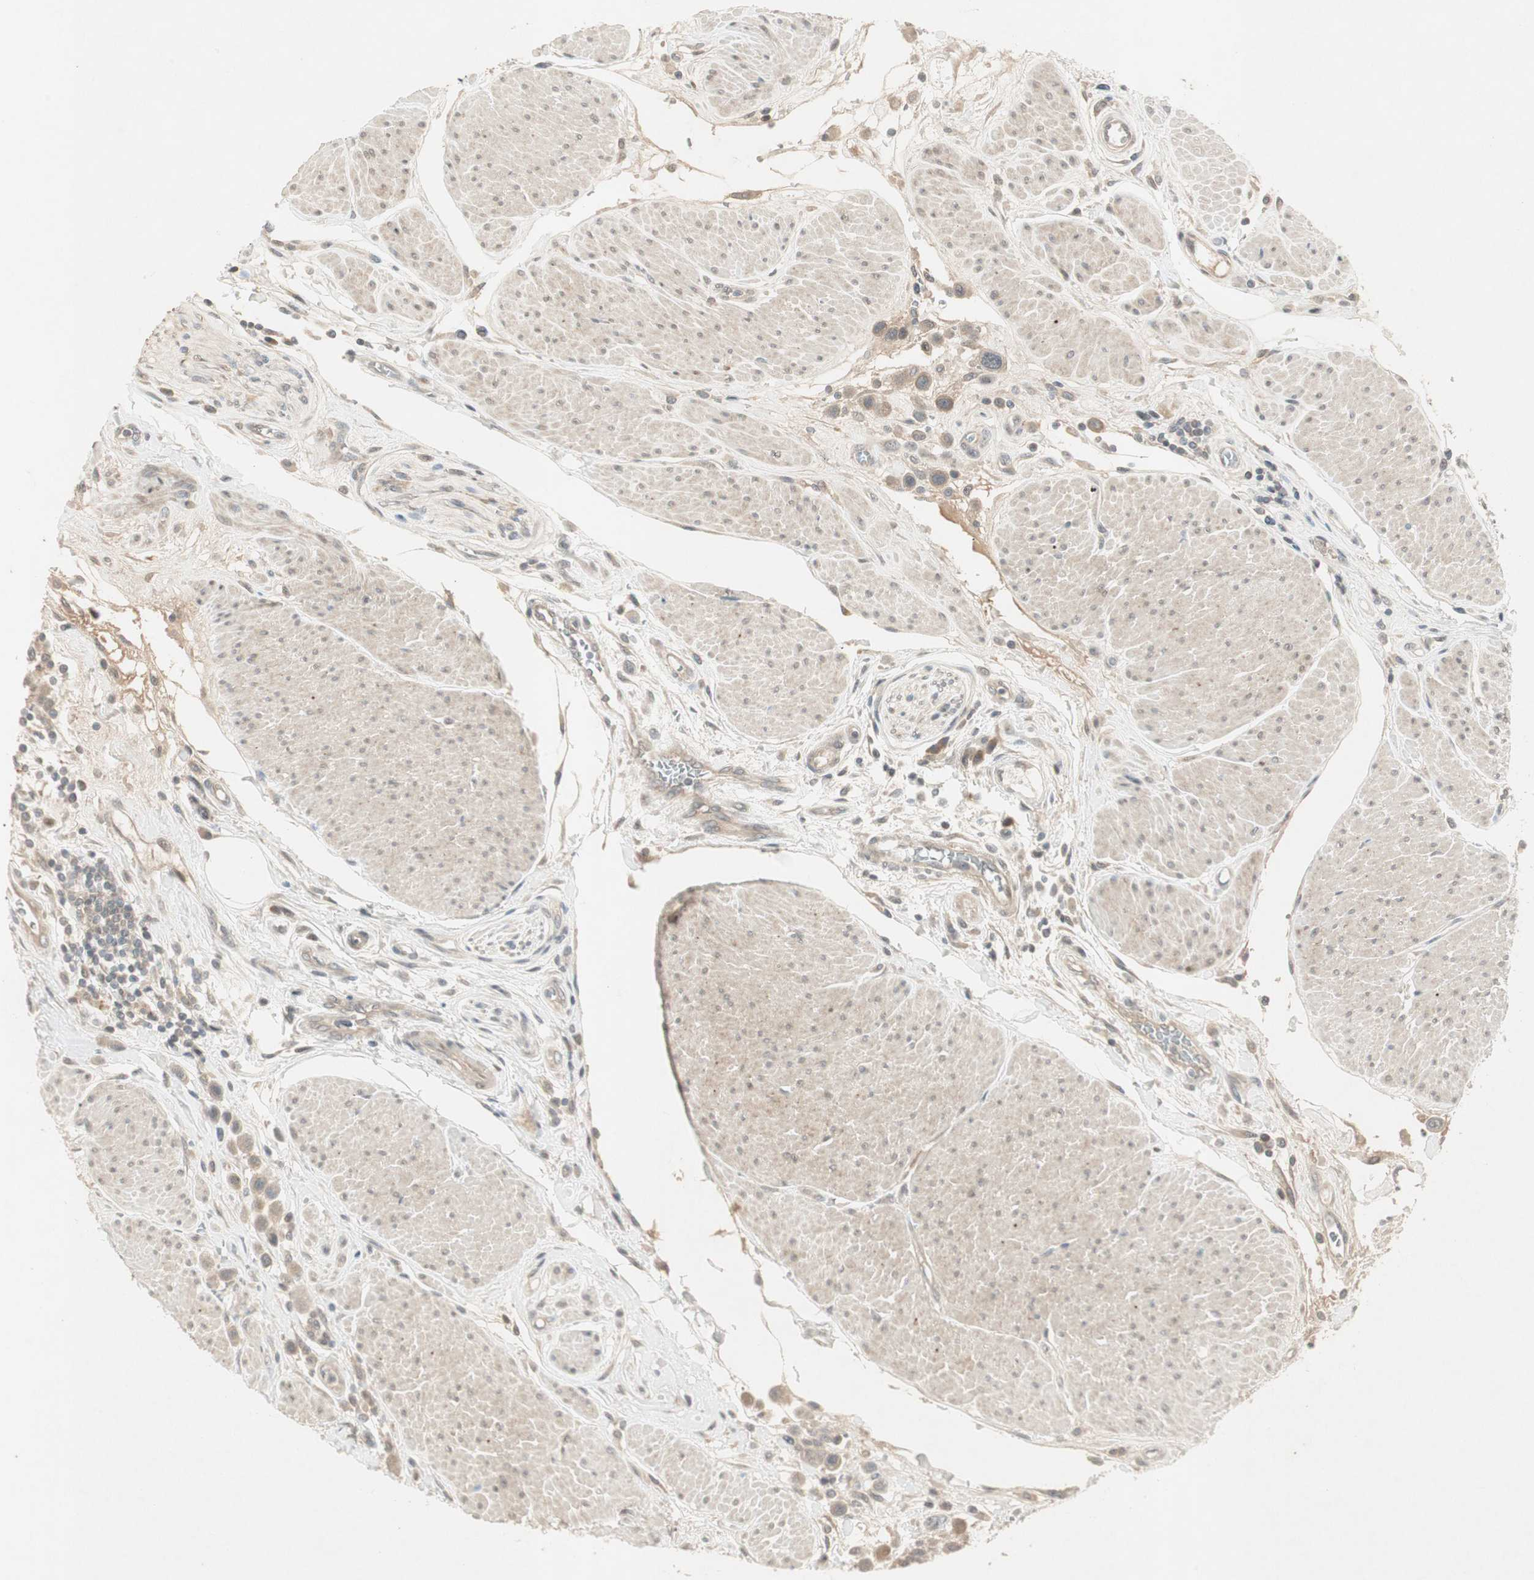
{"staining": {"intensity": "weak", "quantity": ">75%", "location": "cytoplasmic/membranous"}, "tissue": "urothelial cancer", "cell_type": "Tumor cells", "image_type": "cancer", "snomed": [{"axis": "morphology", "description": "Urothelial carcinoma, High grade"}, {"axis": "topography", "description": "Urinary bladder"}], "caption": "IHC of human urothelial carcinoma (high-grade) shows low levels of weak cytoplasmic/membranous expression in approximately >75% of tumor cells.", "gene": "ACSL5", "patient": {"sex": "male", "age": 50}}